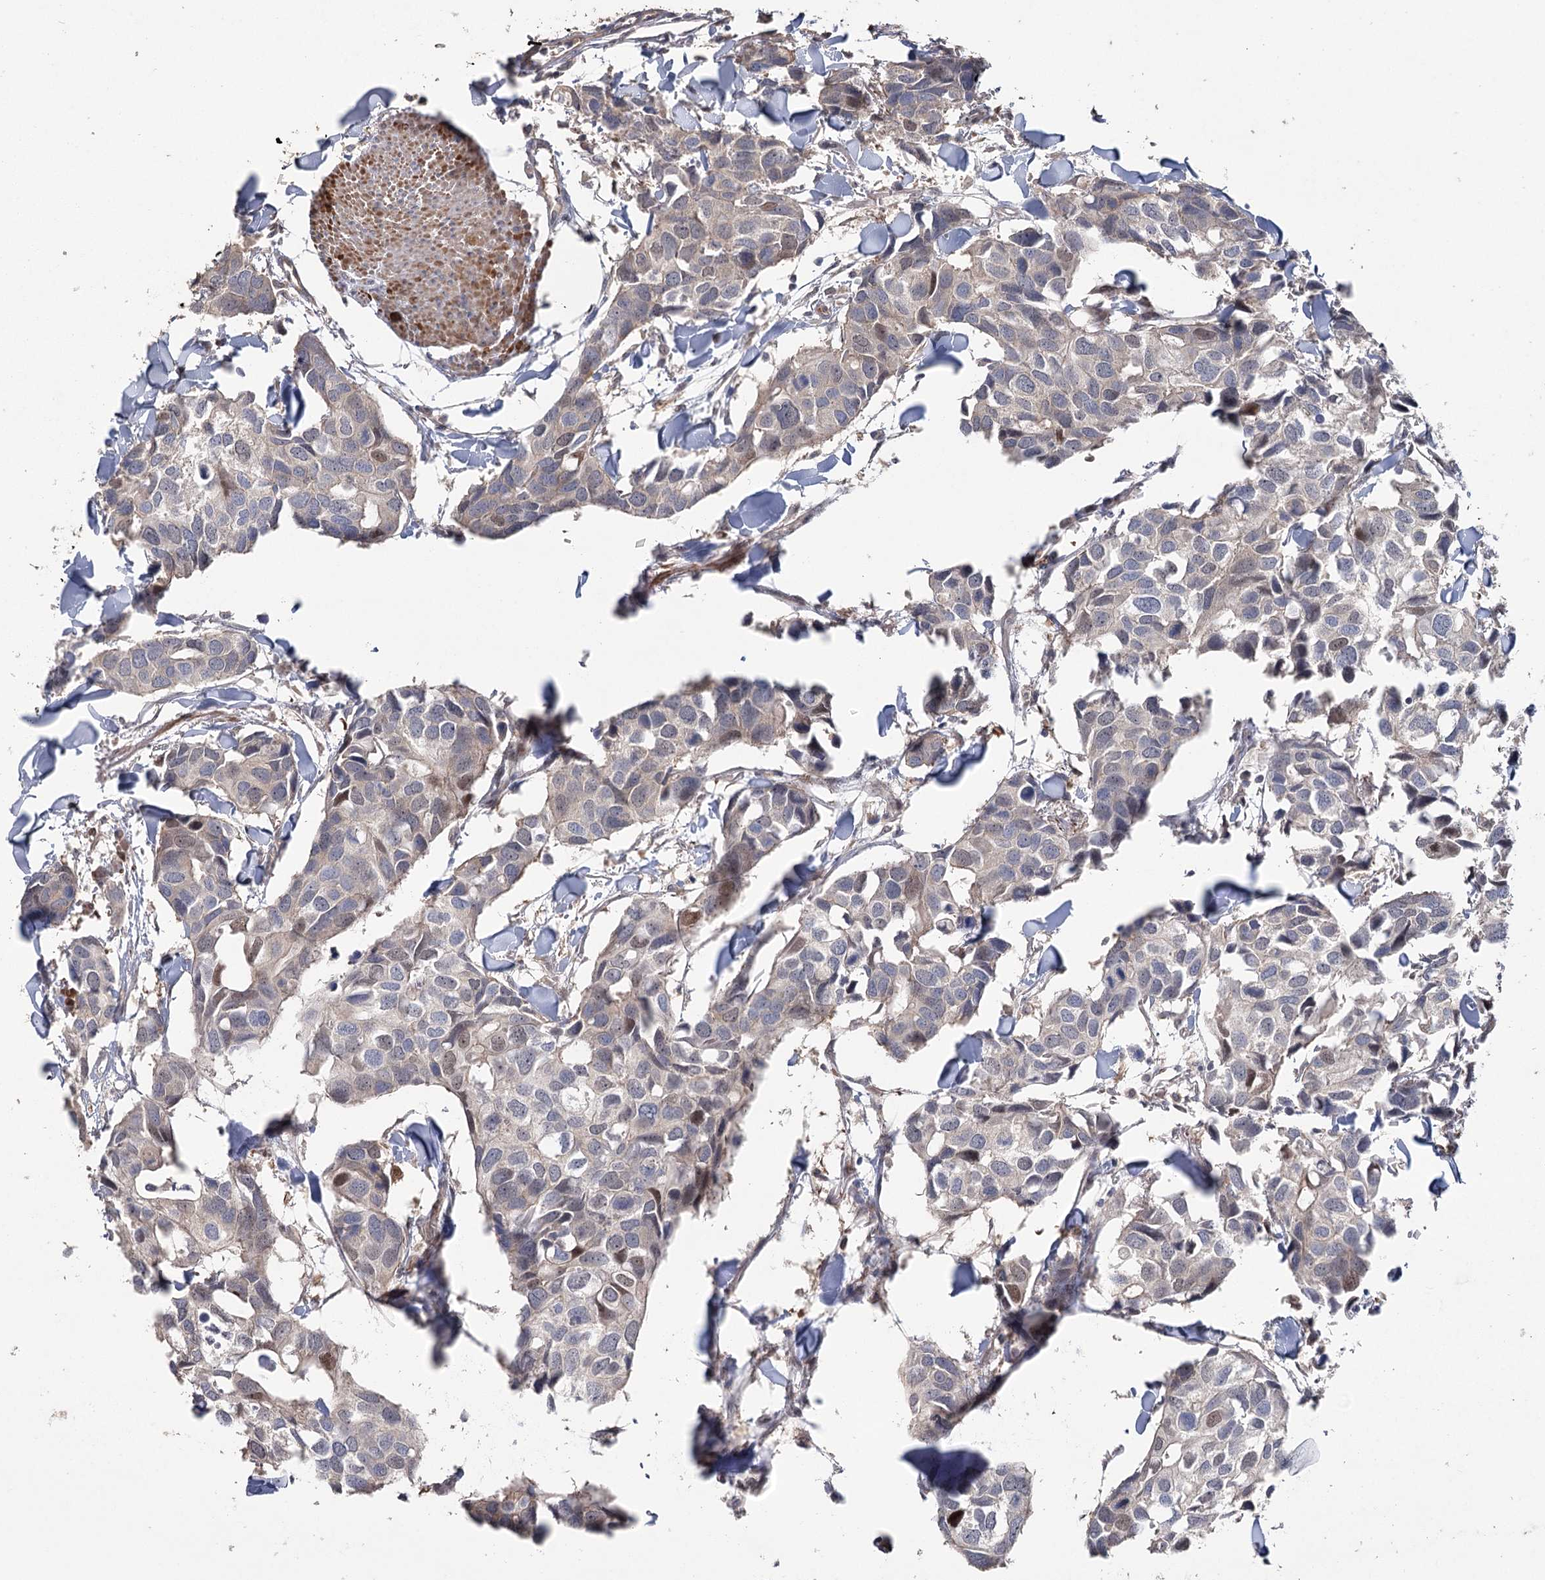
{"staining": {"intensity": "weak", "quantity": "<25%", "location": "nuclear"}, "tissue": "breast cancer", "cell_type": "Tumor cells", "image_type": "cancer", "snomed": [{"axis": "morphology", "description": "Duct carcinoma"}, {"axis": "topography", "description": "Breast"}], "caption": "IHC histopathology image of breast cancer stained for a protein (brown), which exhibits no positivity in tumor cells. (Stains: DAB IHC with hematoxylin counter stain, Microscopy: brightfield microscopy at high magnification).", "gene": "MAP3K13", "patient": {"sex": "female", "age": 83}}